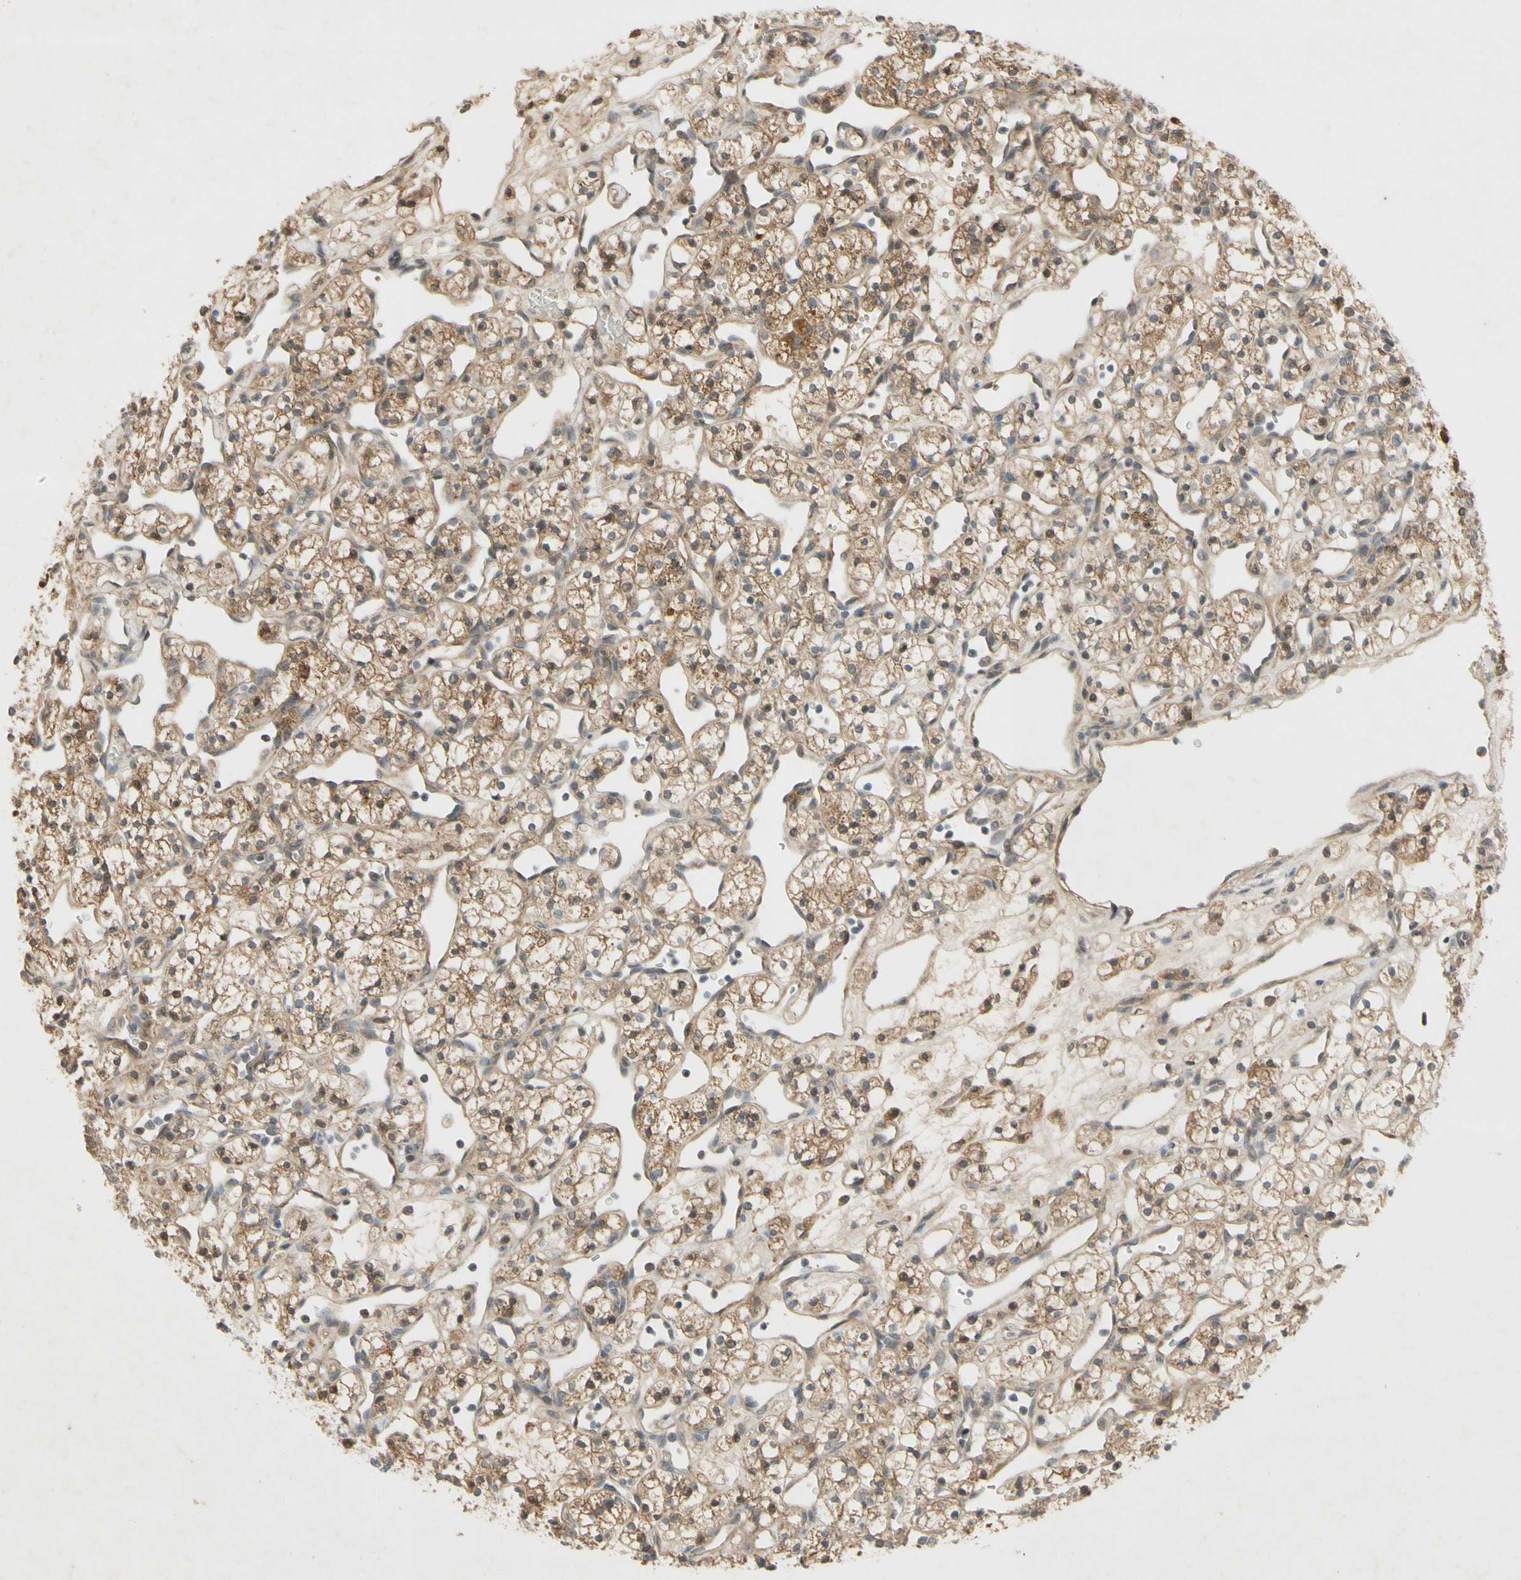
{"staining": {"intensity": "weak", "quantity": "25%-75%", "location": "cytoplasmic/membranous"}, "tissue": "renal cancer", "cell_type": "Tumor cells", "image_type": "cancer", "snomed": [{"axis": "morphology", "description": "Adenocarcinoma, NOS"}, {"axis": "topography", "description": "Kidney"}], "caption": "Immunohistochemistry (IHC) image of neoplastic tissue: renal cancer (adenocarcinoma) stained using IHC demonstrates low levels of weak protein expression localized specifically in the cytoplasmic/membranous of tumor cells, appearing as a cytoplasmic/membranous brown color.", "gene": "NRG4", "patient": {"sex": "female", "age": 60}}